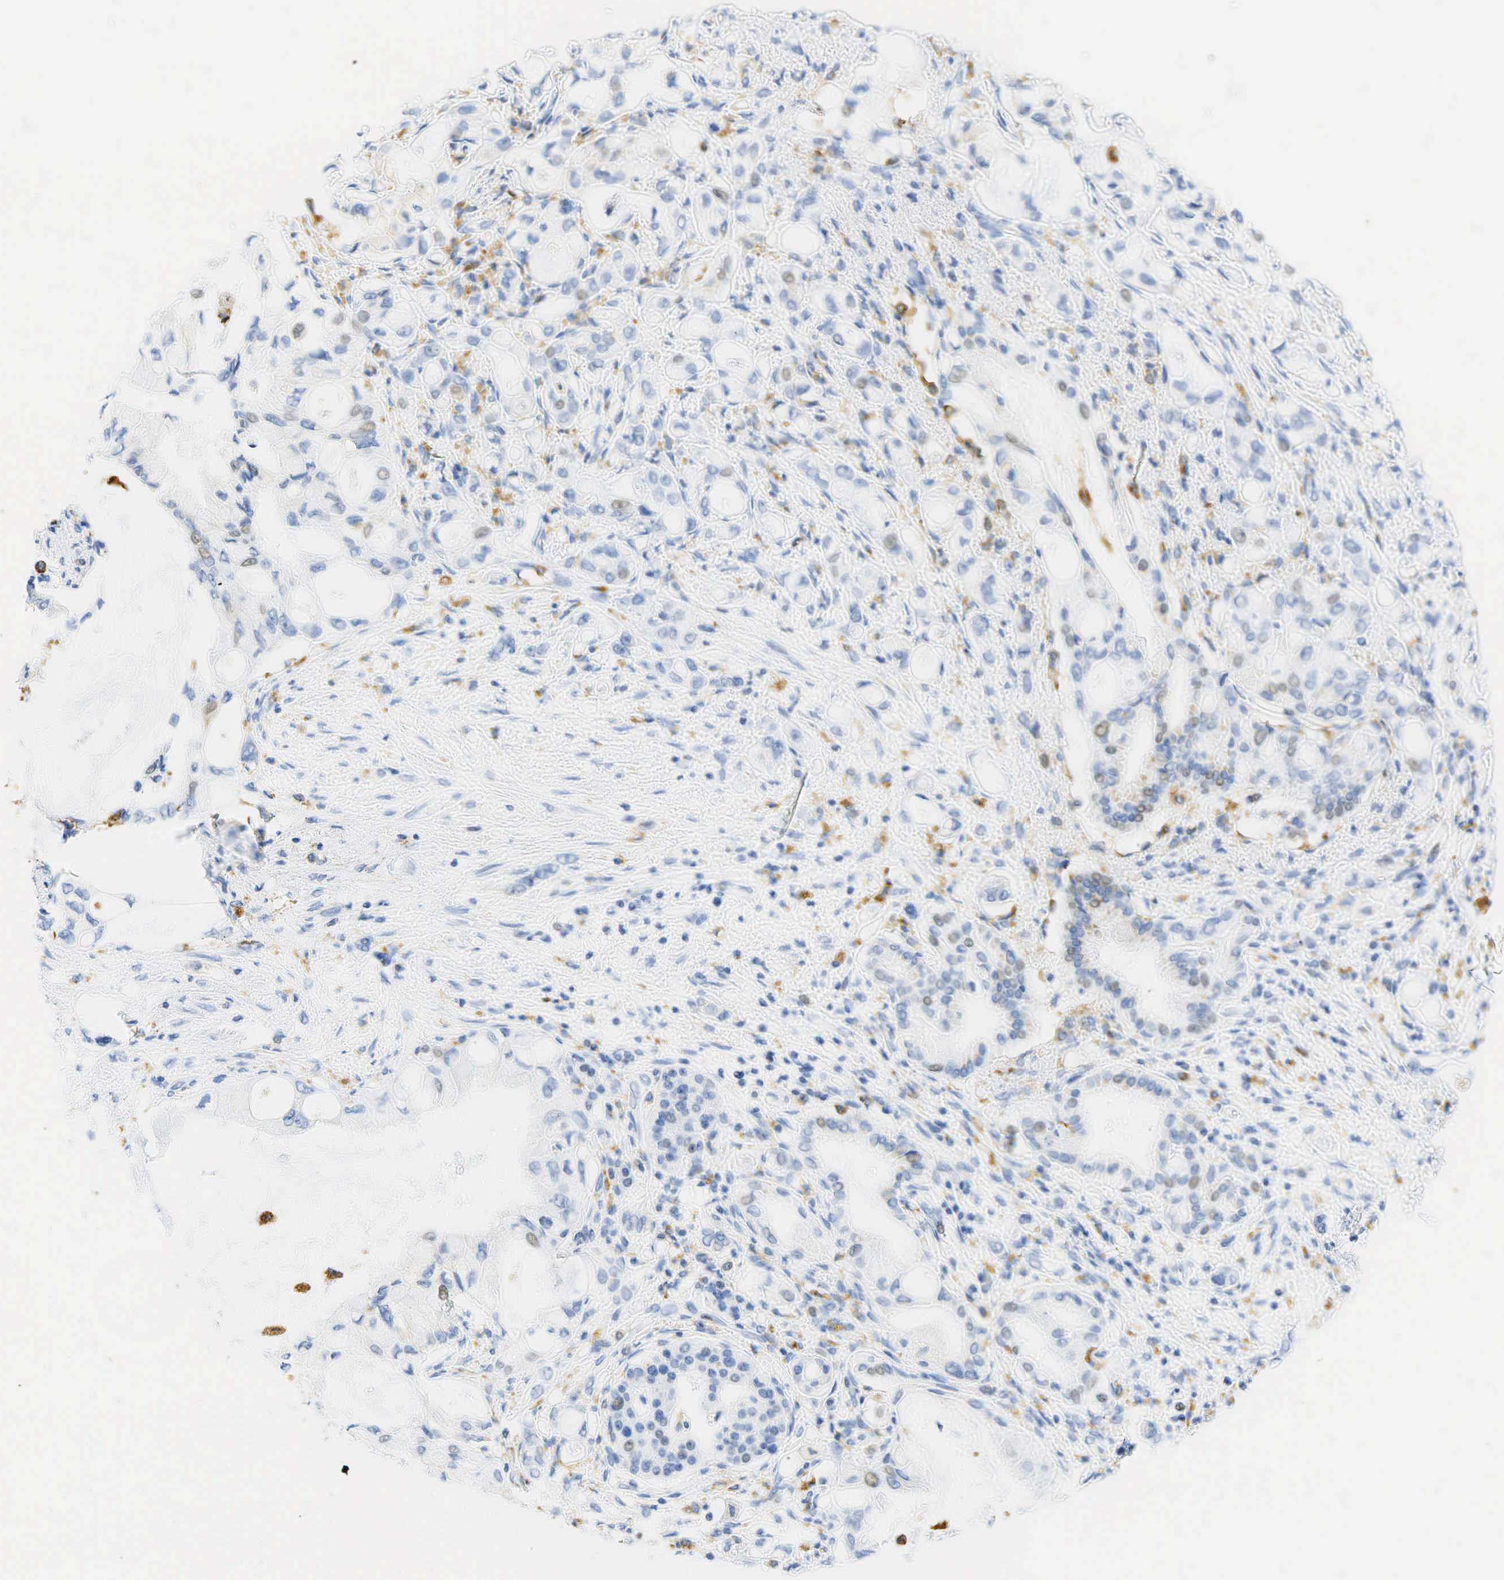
{"staining": {"intensity": "weak", "quantity": "<25%", "location": "nuclear"}, "tissue": "pancreatic cancer", "cell_type": "Tumor cells", "image_type": "cancer", "snomed": [{"axis": "morphology", "description": "Adenocarcinoma, NOS"}, {"axis": "topography", "description": "Pancreas"}], "caption": "IHC of human pancreatic cancer displays no expression in tumor cells.", "gene": "CD68", "patient": {"sex": "female", "age": 70}}